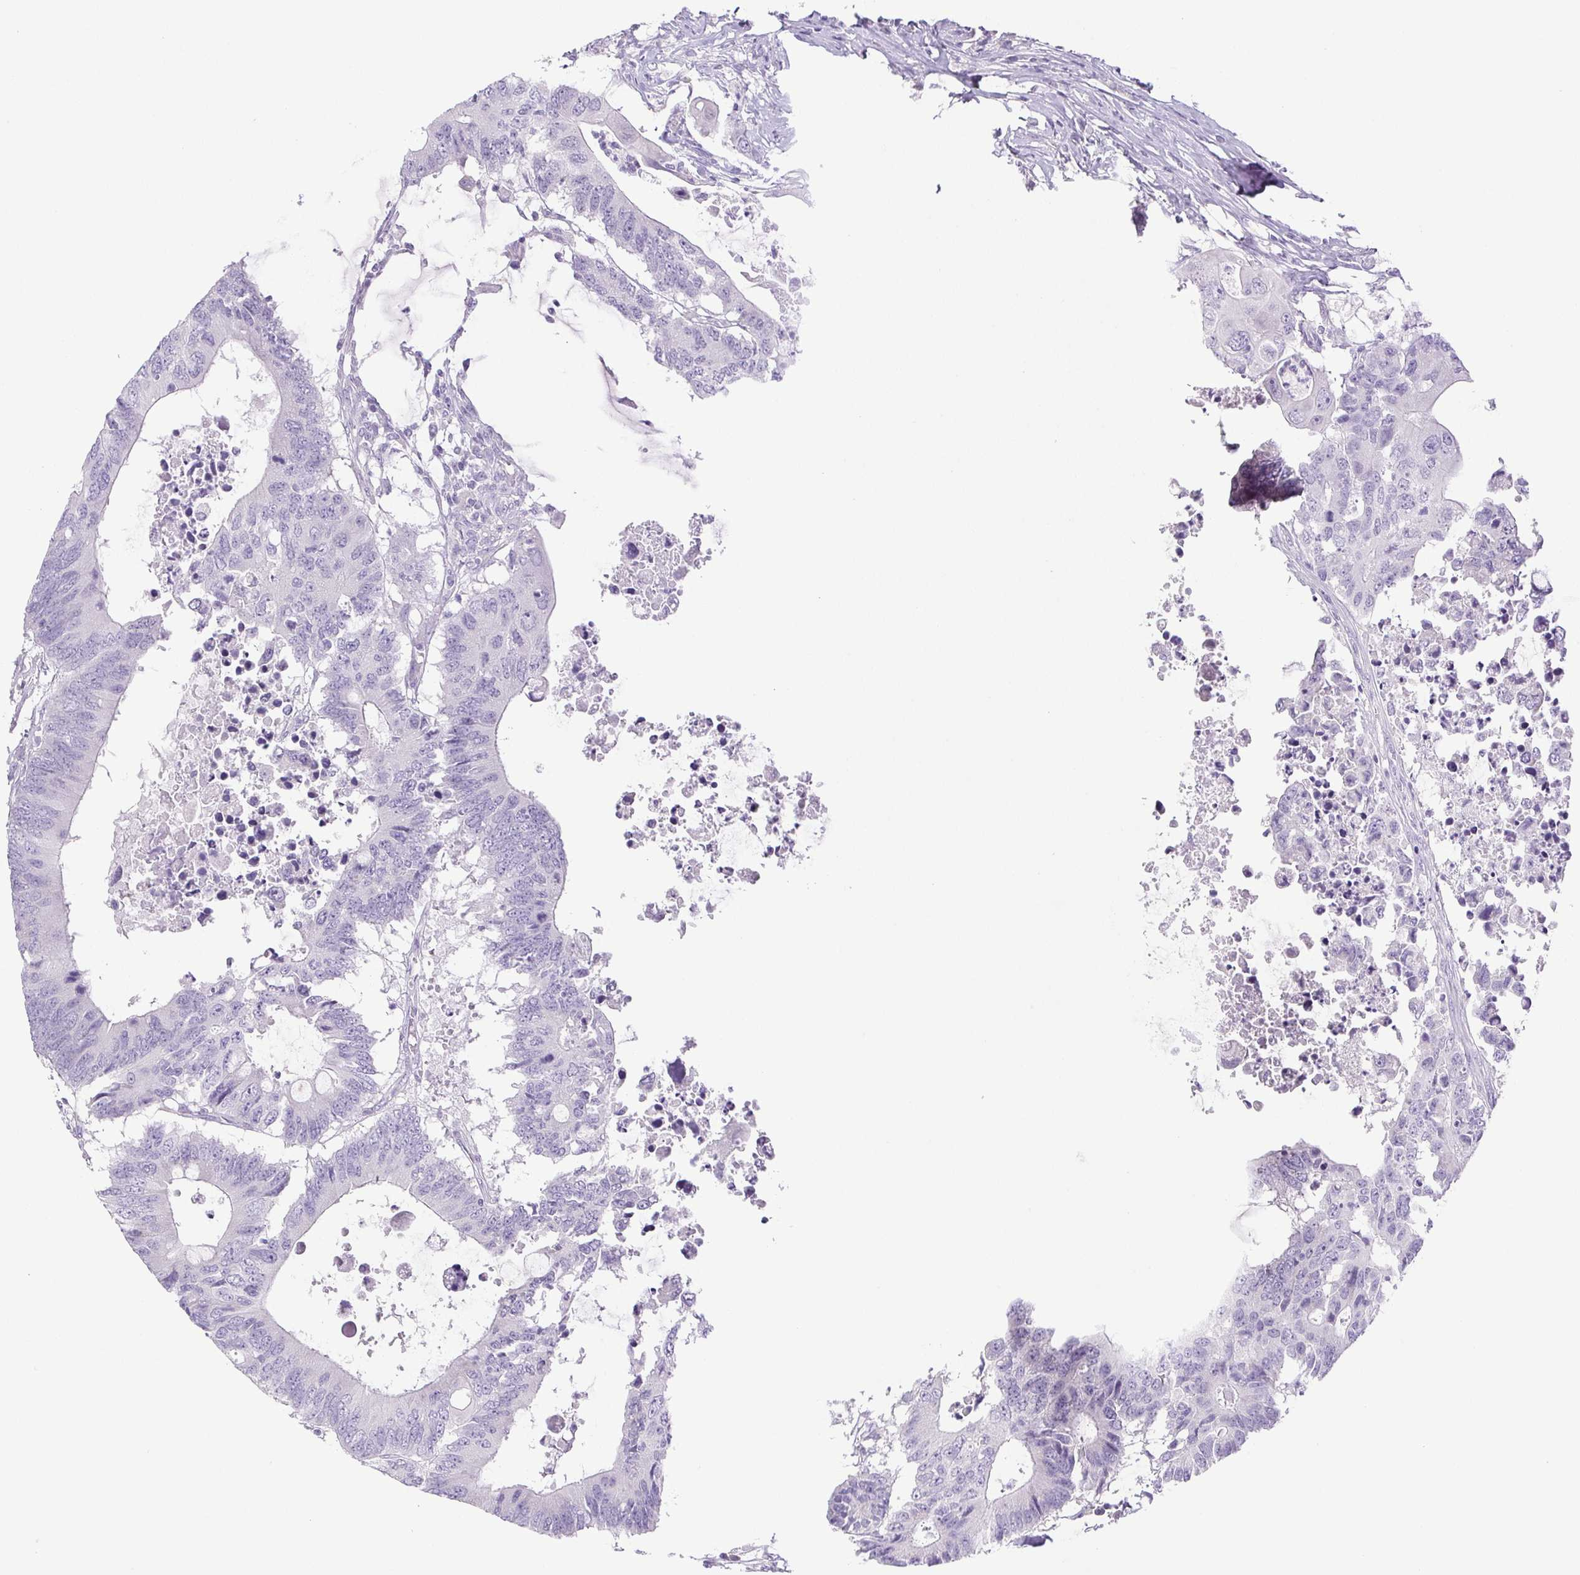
{"staining": {"intensity": "negative", "quantity": "none", "location": "none"}, "tissue": "colorectal cancer", "cell_type": "Tumor cells", "image_type": "cancer", "snomed": [{"axis": "morphology", "description": "Adenocarcinoma, NOS"}, {"axis": "topography", "description": "Colon"}], "caption": "Immunohistochemical staining of human colorectal cancer (adenocarcinoma) demonstrates no significant expression in tumor cells.", "gene": "PAPPA2", "patient": {"sex": "male", "age": 71}}